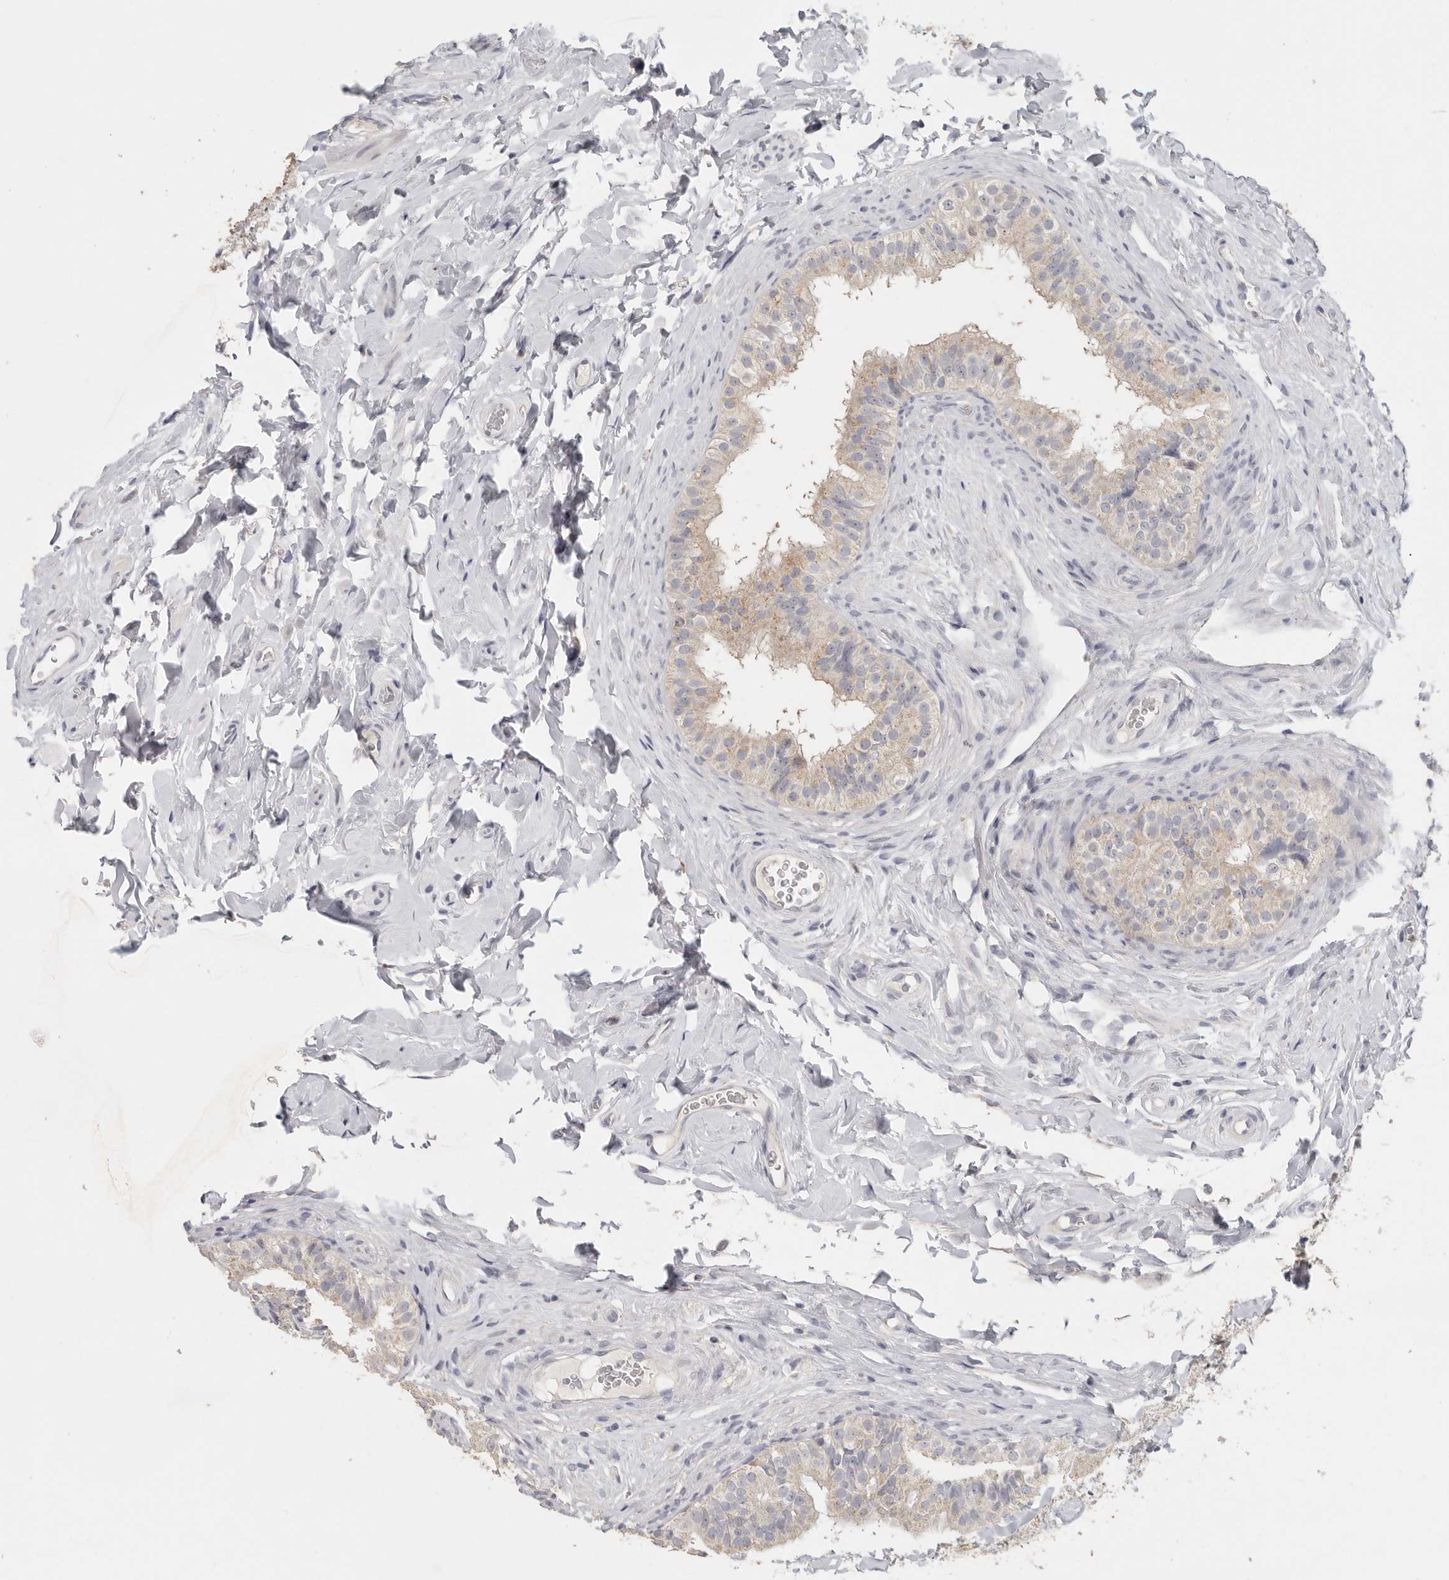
{"staining": {"intensity": "weak", "quantity": "<25%", "location": "cytoplasmic/membranous"}, "tissue": "epididymis", "cell_type": "Glandular cells", "image_type": "normal", "snomed": [{"axis": "morphology", "description": "Normal tissue, NOS"}, {"axis": "topography", "description": "Epididymis"}], "caption": "Glandular cells are negative for protein expression in benign human epididymis. (DAB (3,3'-diaminobenzidine) immunohistochemistry (IHC) visualized using brightfield microscopy, high magnification).", "gene": "DNAJC11", "patient": {"sex": "male", "age": 49}}